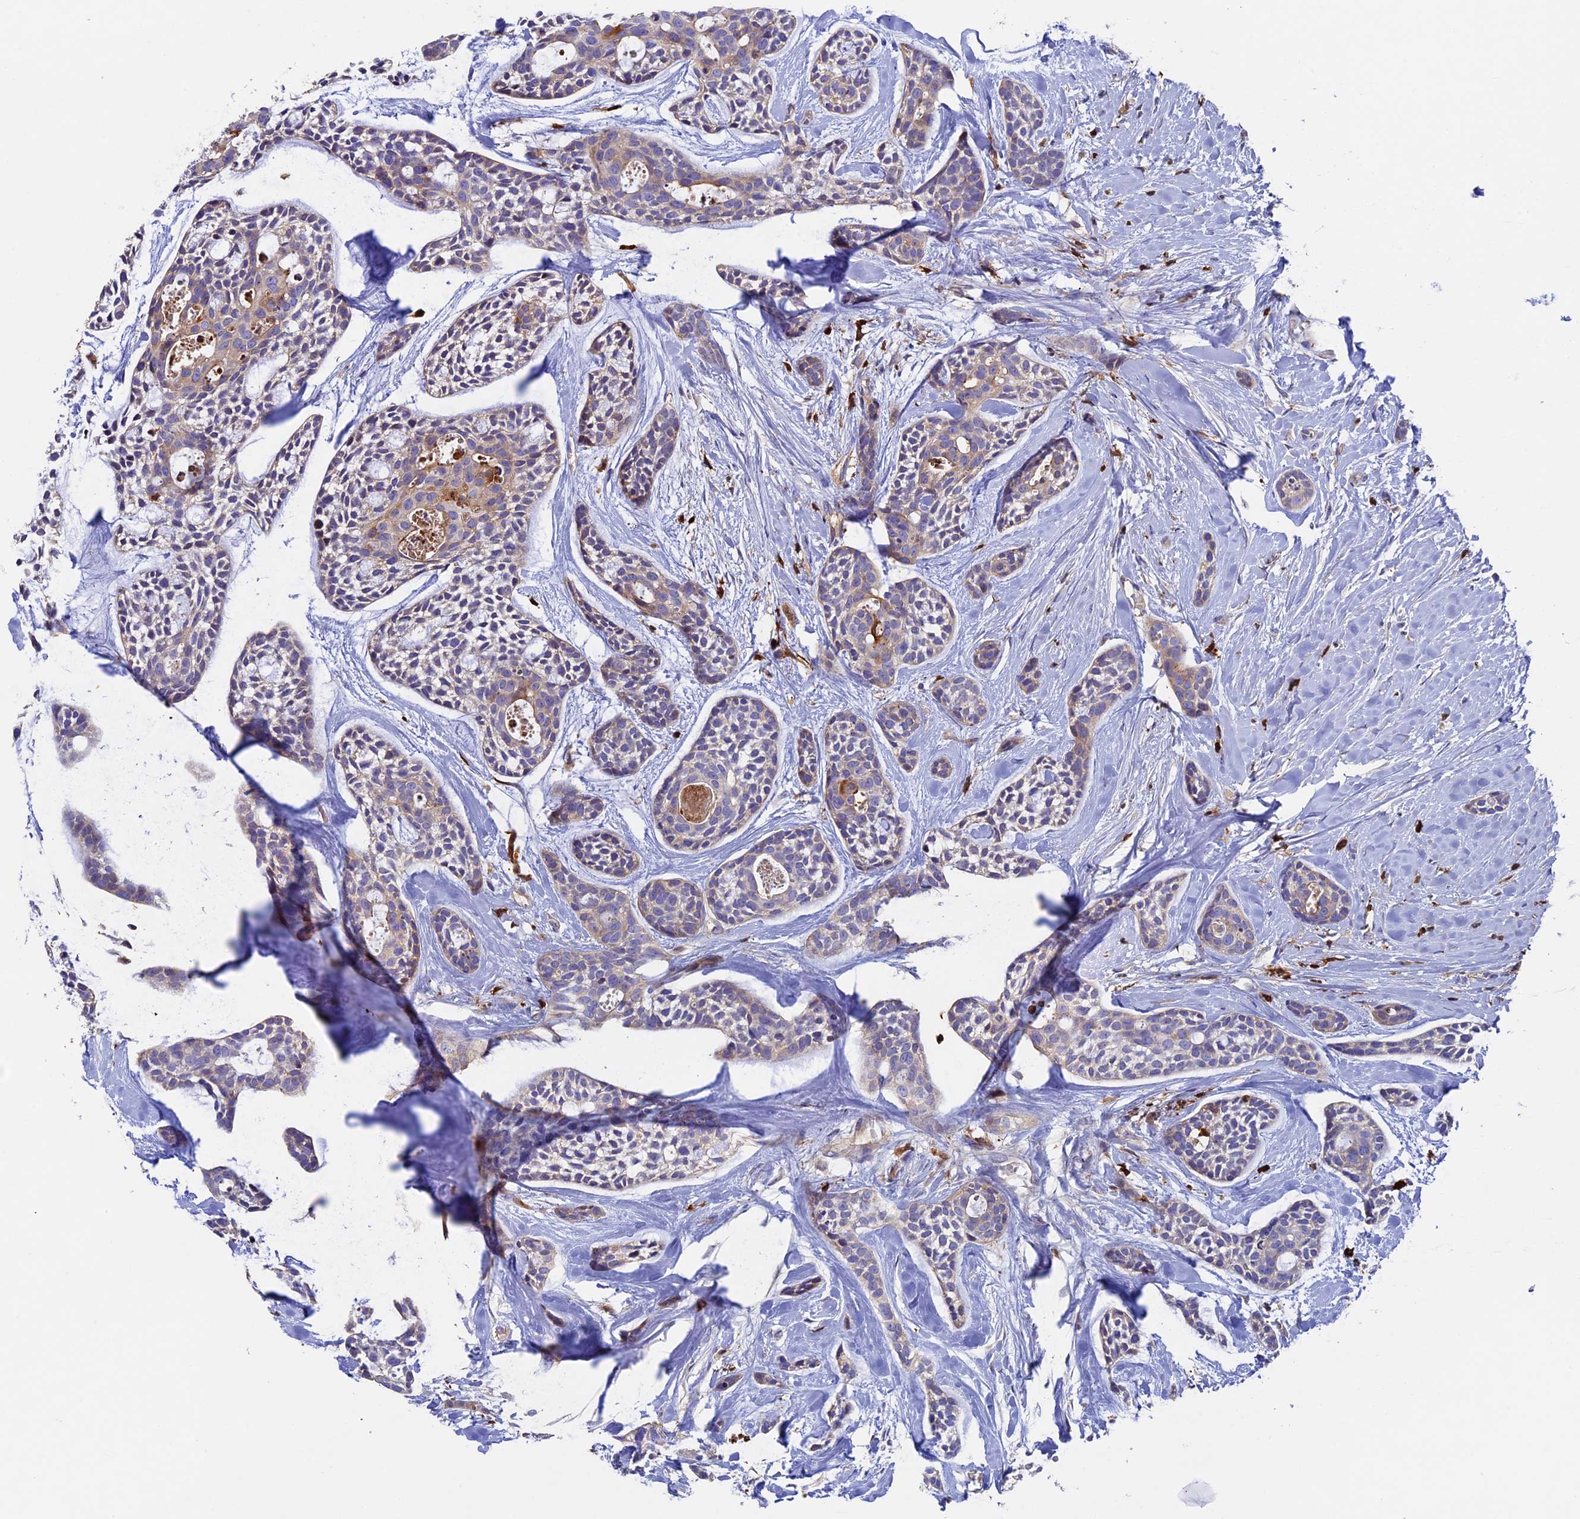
{"staining": {"intensity": "weak", "quantity": "<25%", "location": "cytoplasmic/membranous"}, "tissue": "head and neck cancer", "cell_type": "Tumor cells", "image_type": "cancer", "snomed": [{"axis": "morphology", "description": "Adenocarcinoma, NOS"}, {"axis": "topography", "description": "Subcutis"}, {"axis": "topography", "description": "Head-Neck"}], "caption": "This is an immunohistochemistry (IHC) histopathology image of human head and neck adenocarcinoma. There is no staining in tumor cells.", "gene": "ADAT1", "patient": {"sex": "female", "age": 73}}